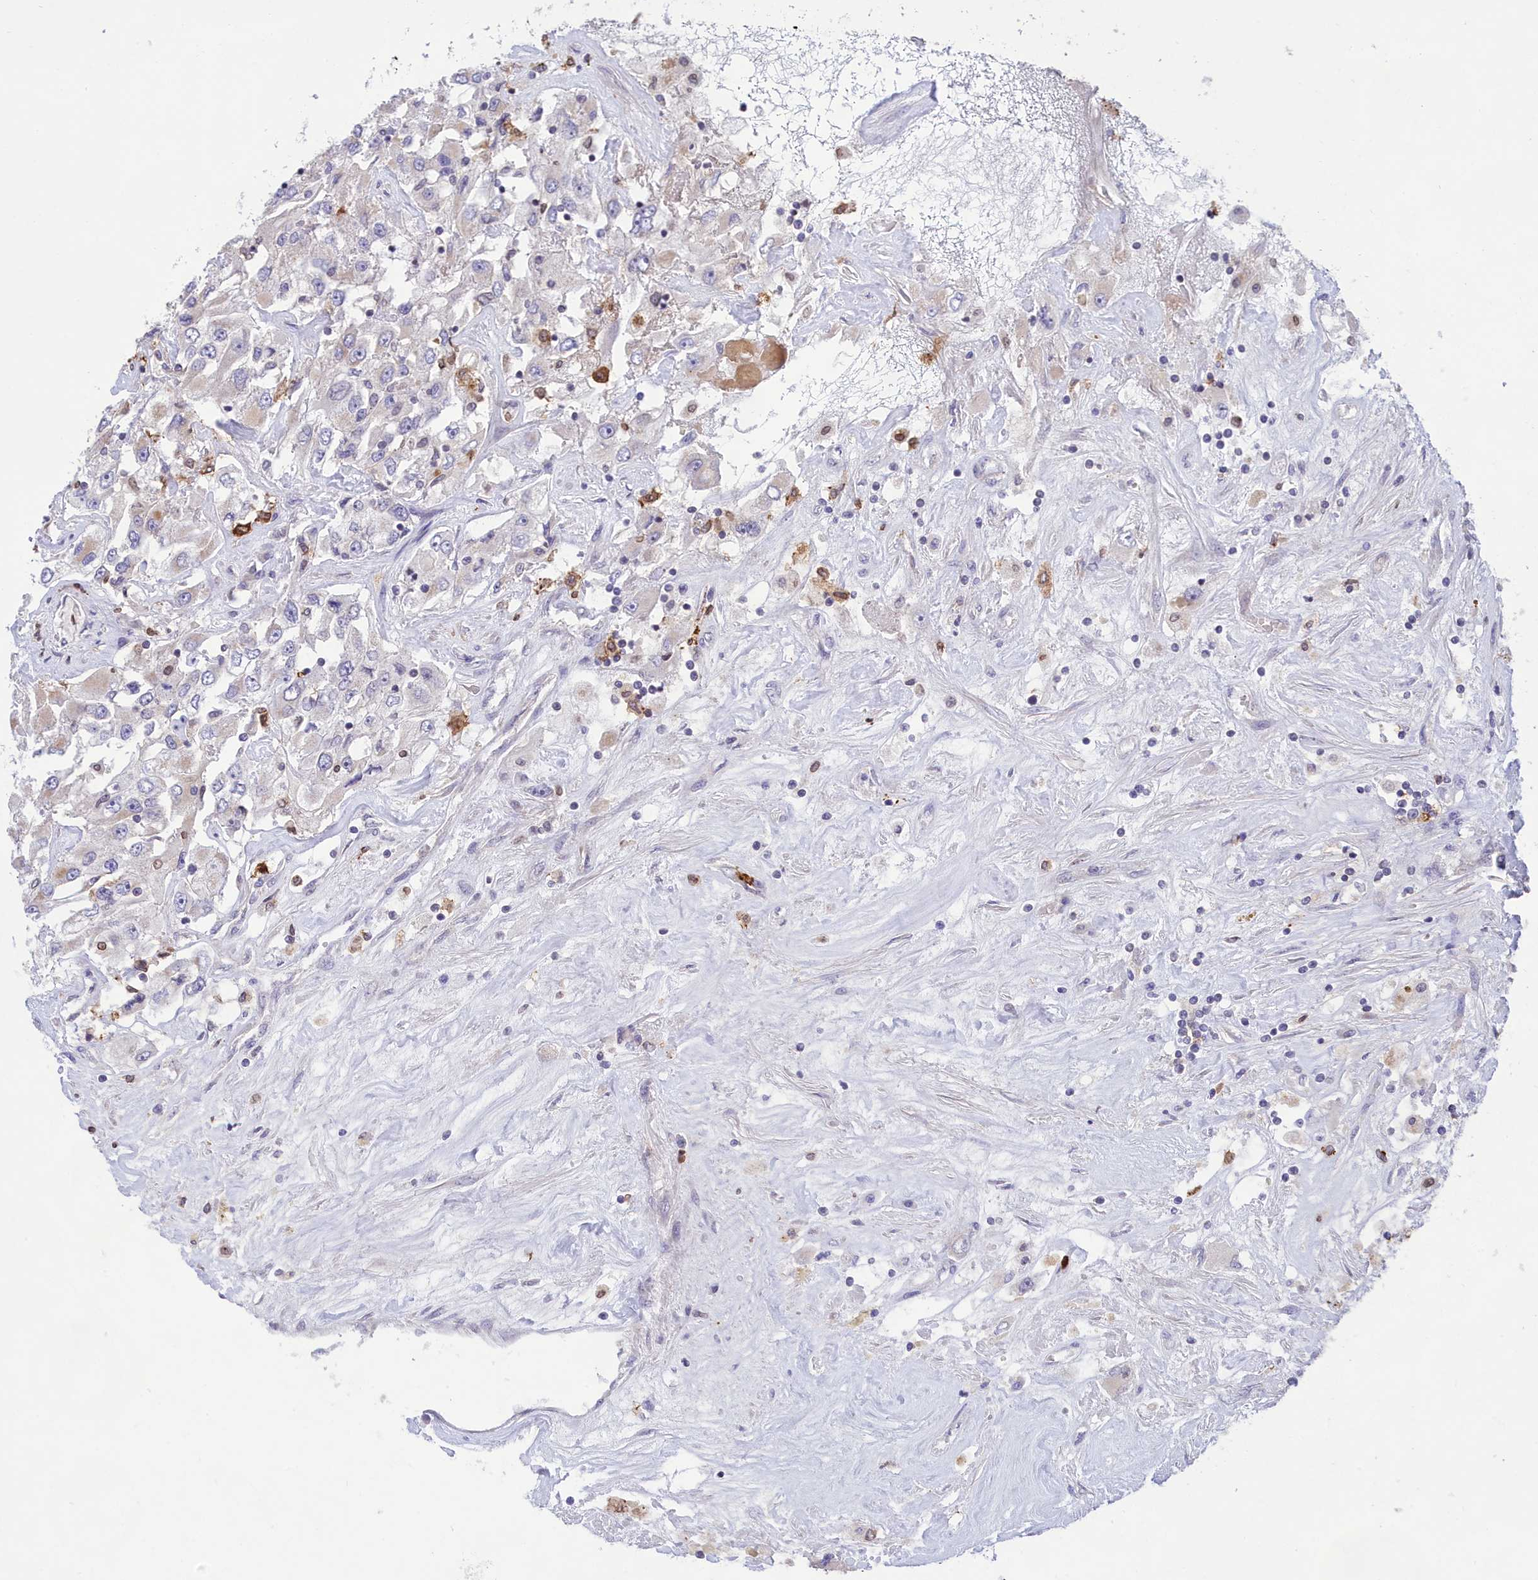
{"staining": {"intensity": "negative", "quantity": "none", "location": "none"}, "tissue": "renal cancer", "cell_type": "Tumor cells", "image_type": "cancer", "snomed": [{"axis": "morphology", "description": "Adenocarcinoma, NOS"}, {"axis": "topography", "description": "Kidney"}], "caption": "Adenocarcinoma (renal) was stained to show a protein in brown. There is no significant staining in tumor cells.", "gene": "PKHD1L1", "patient": {"sex": "female", "age": 52}}